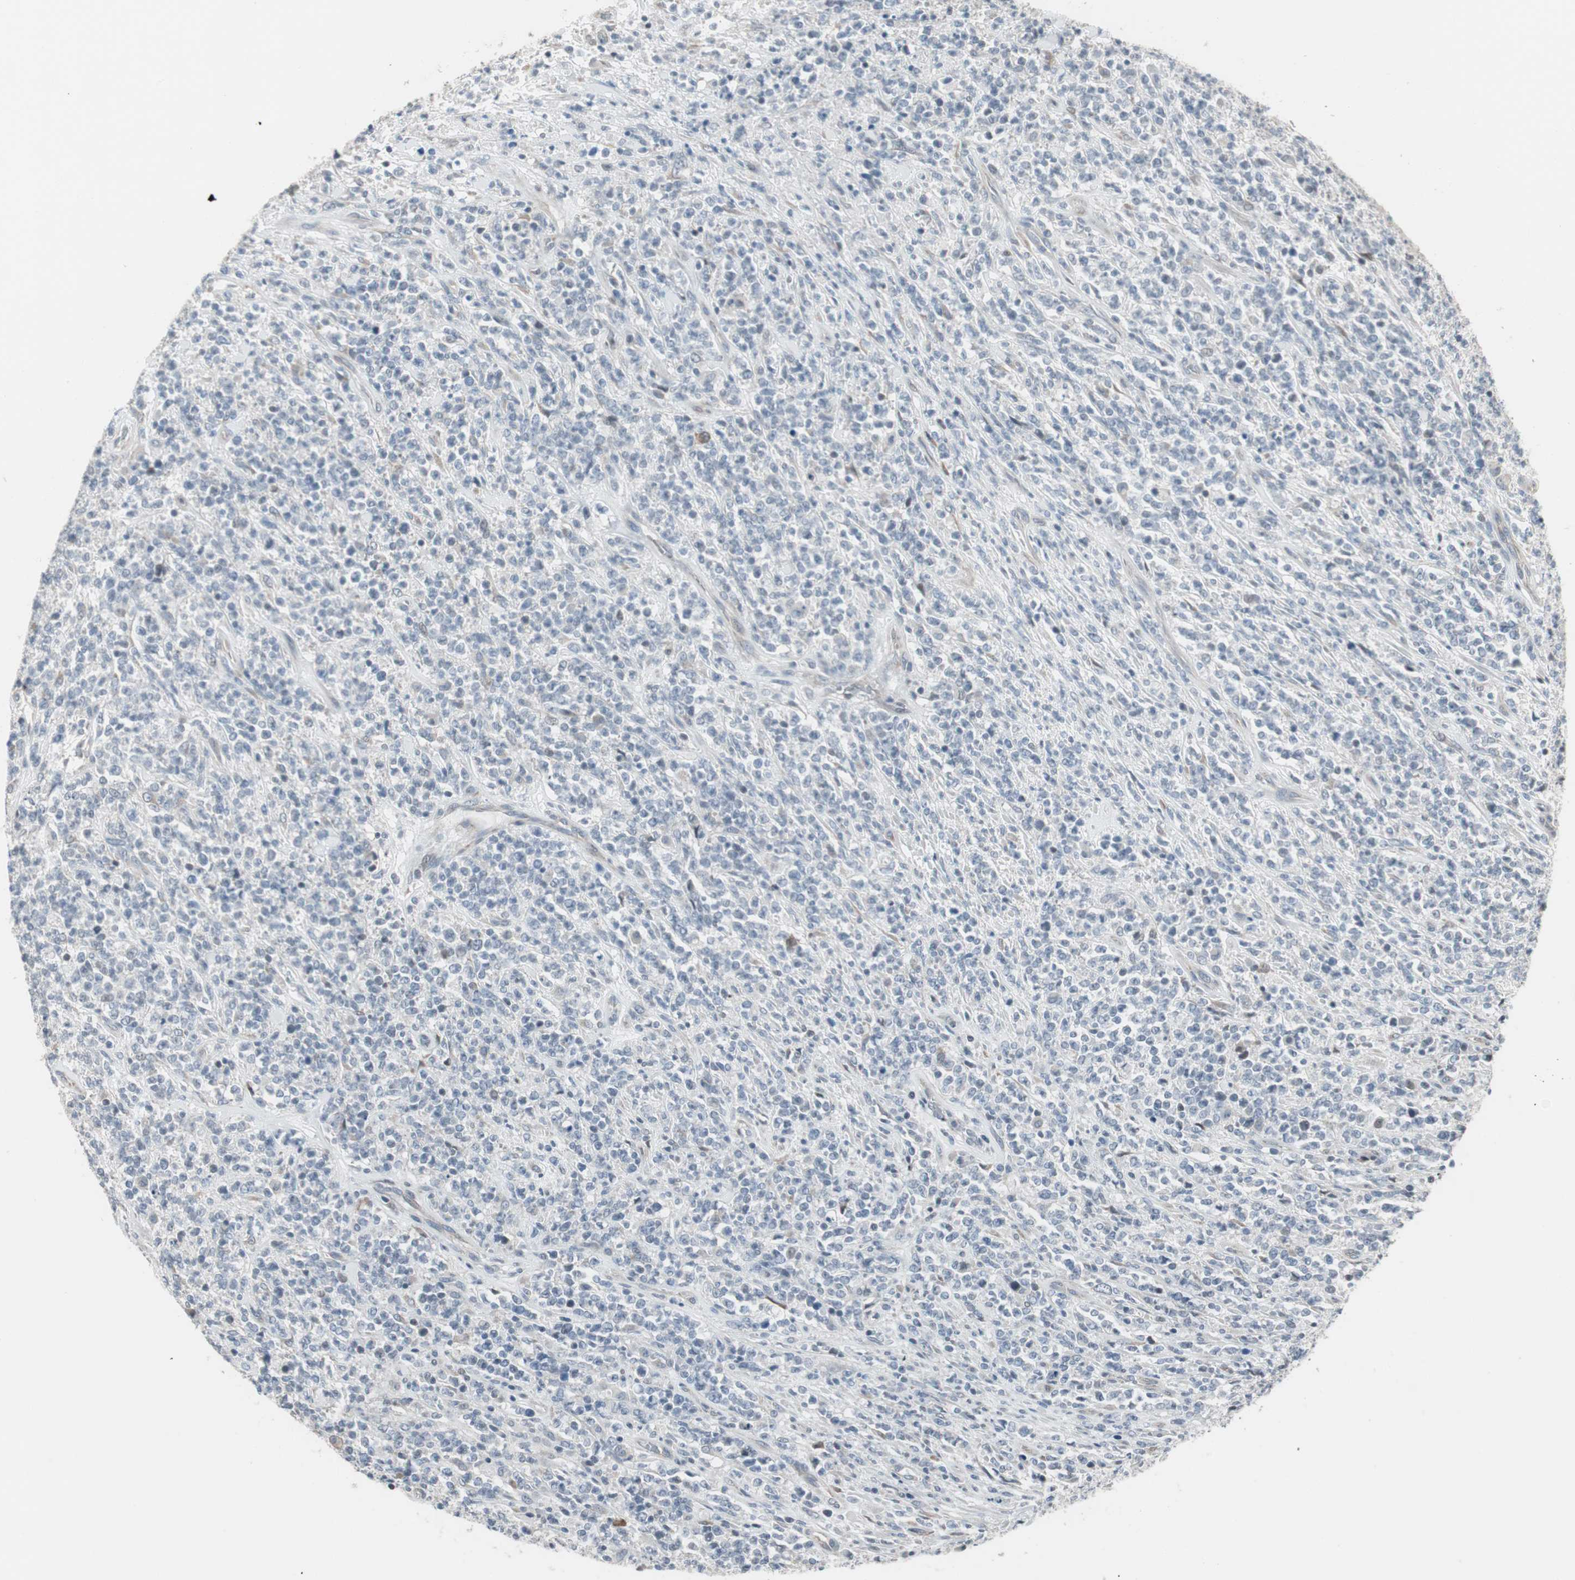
{"staining": {"intensity": "negative", "quantity": "none", "location": "none"}, "tissue": "lymphoma", "cell_type": "Tumor cells", "image_type": "cancer", "snomed": [{"axis": "morphology", "description": "Malignant lymphoma, non-Hodgkin's type, High grade"}, {"axis": "topography", "description": "Soft tissue"}], "caption": "Immunohistochemistry image of neoplastic tissue: human lymphoma stained with DAB displays no significant protein staining in tumor cells.", "gene": "PDZK1", "patient": {"sex": "male", "age": 18}}